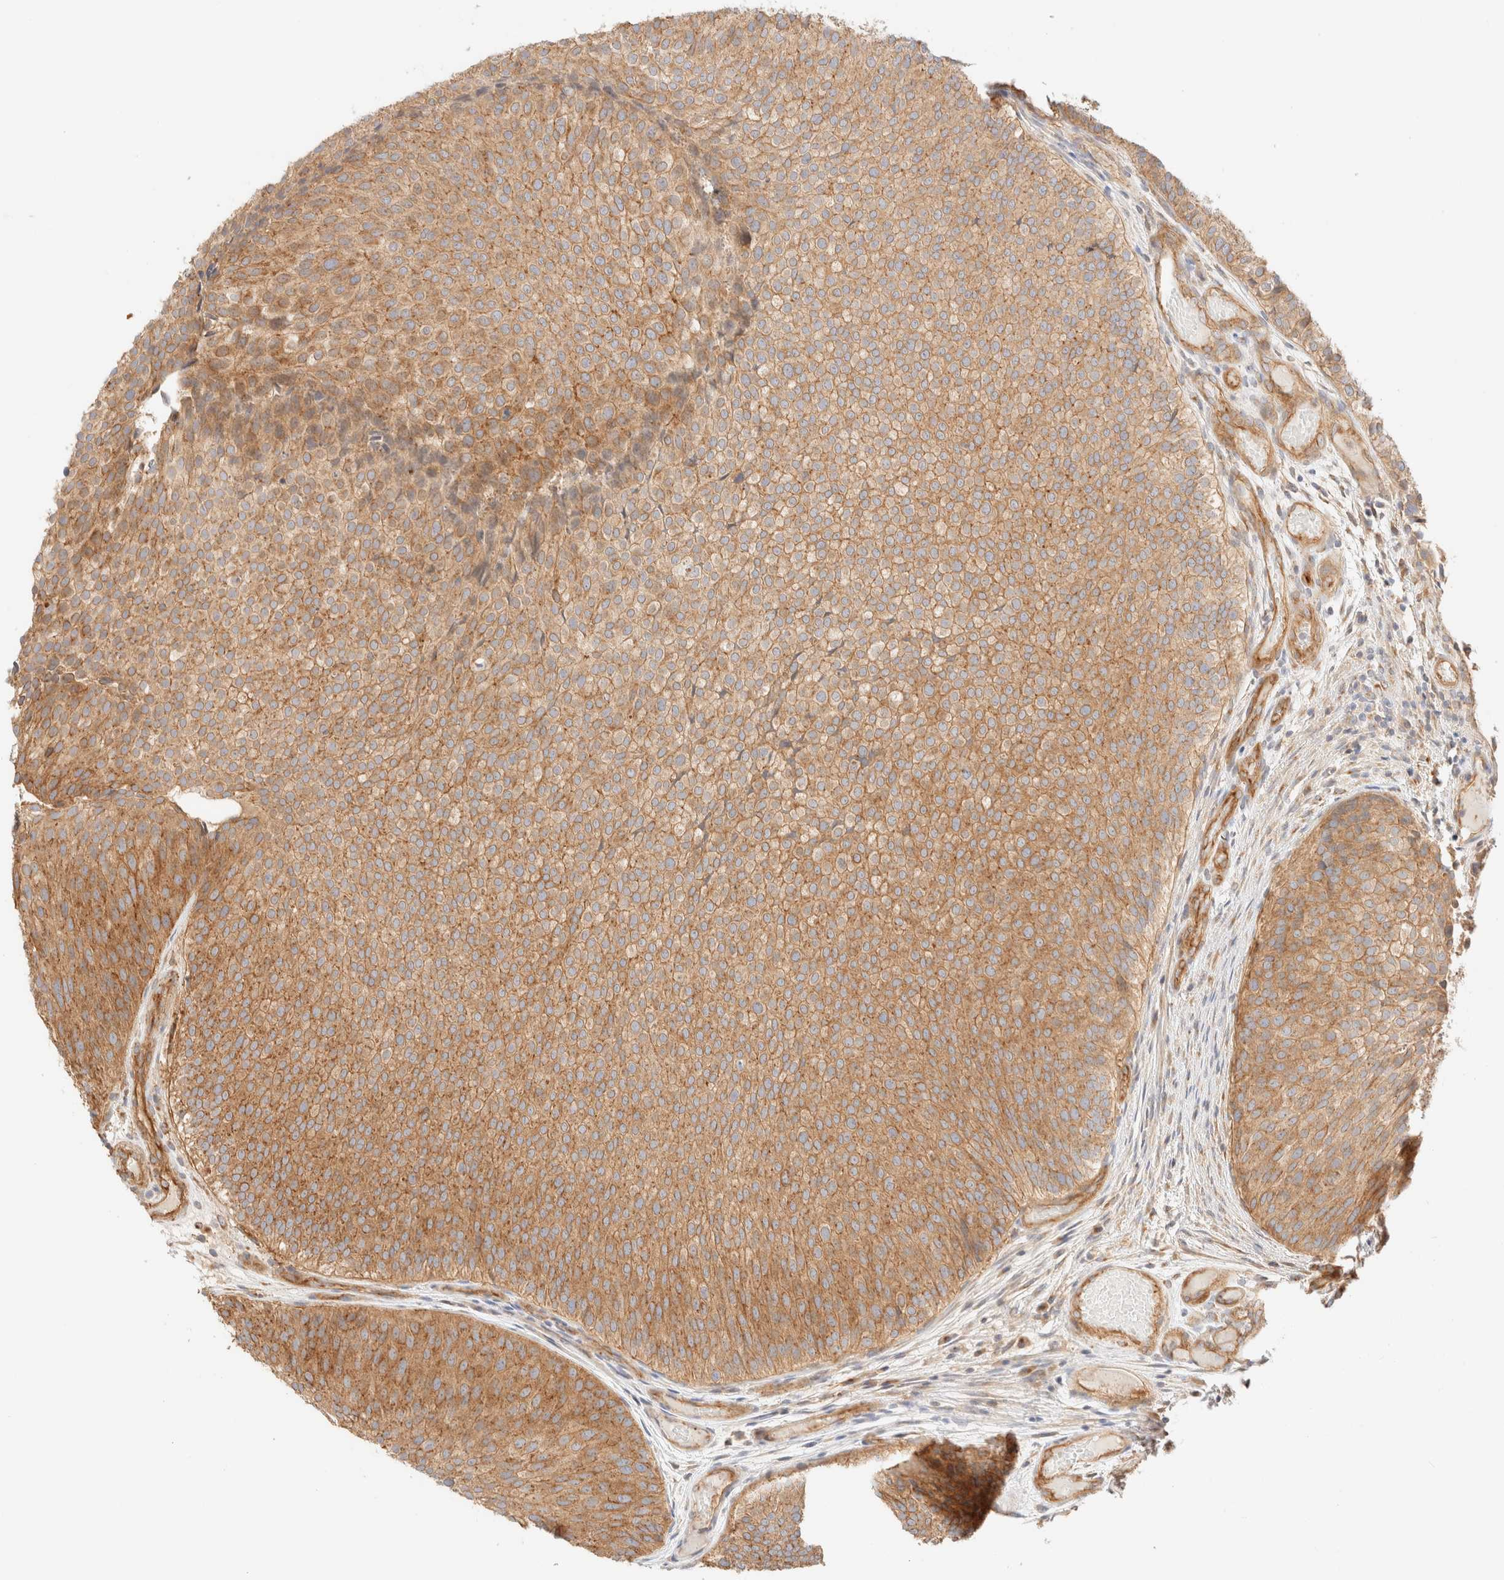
{"staining": {"intensity": "moderate", "quantity": ">75%", "location": "cytoplasmic/membranous"}, "tissue": "urothelial cancer", "cell_type": "Tumor cells", "image_type": "cancer", "snomed": [{"axis": "morphology", "description": "Urothelial carcinoma, Low grade"}, {"axis": "topography", "description": "Urinary bladder"}], "caption": "Moderate cytoplasmic/membranous protein staining is appreciated in approximately >75% of tumor cells in urothelial cancer. (DAB IHC with brightfield microscopy, high magnification).", "gene": "MYO10", "patient": {"sex": "male", "age": 86}}